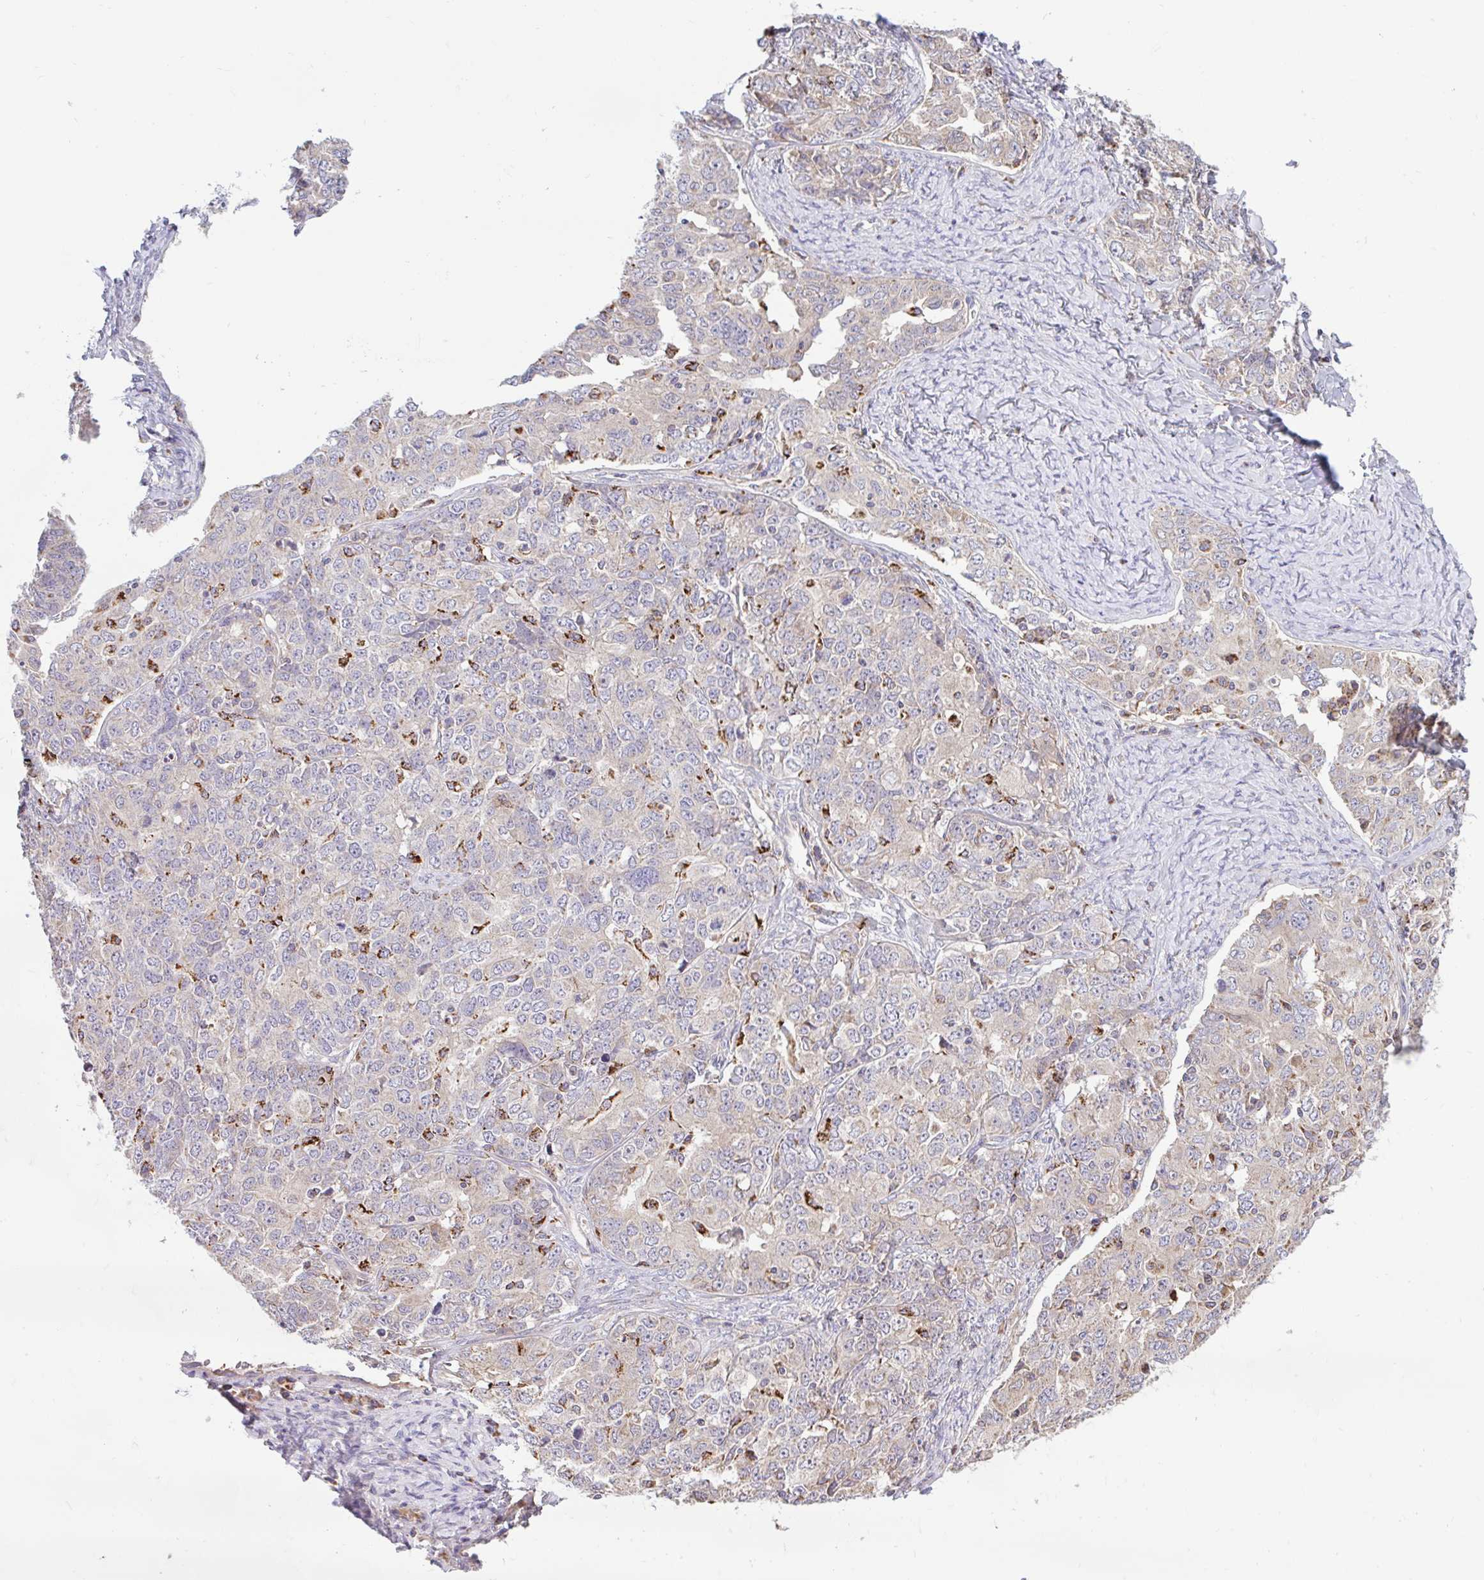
{"staining": {"intensity": "weak", "quantity": "25%-75%", "location": "cytoplasmic/membranous"}, "tissue": "ovarian cancer", "cell_type": "Tumor cells", "image_type": "cancer", "snomed": [{"axis": "morphology", "description": "Carcinoma, endometroid"}, {"axis": "topography", "description": "Ovary"}], "caption": "A brown stain shows weak cytoplasmic/membranous positivity of a protein in endometroid carcinoma (ovarian) tumor cells.", "gene": "RALBP1", "patient": {"sex": "female", "age": 62}}